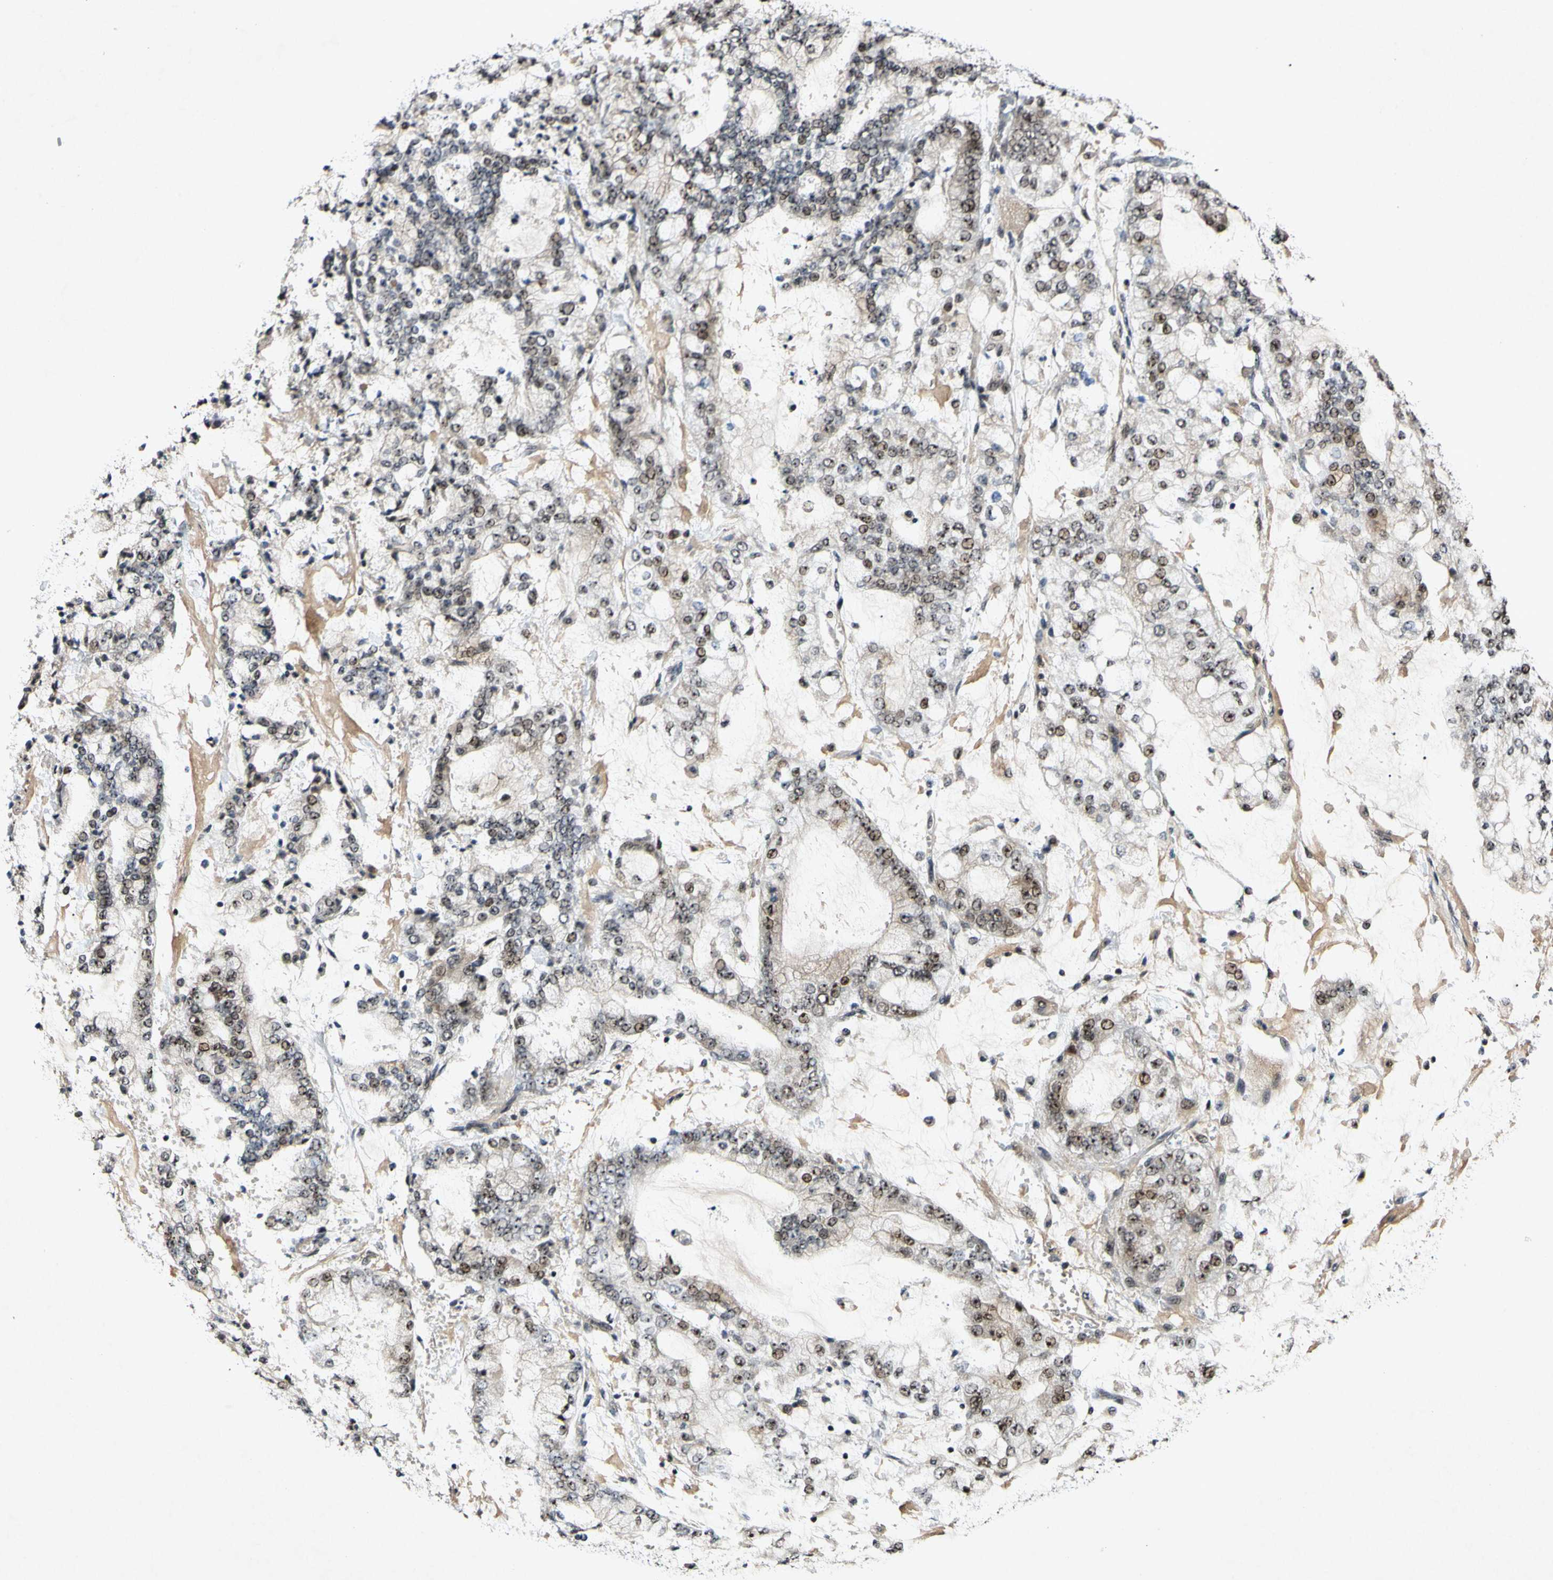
{"staining": {"intensity": "moderate", "quantity": "25%-75%", "location": "nuclear"}, "tissue": "stomach cancer", "cell_type": "Tumor cells", "image_type": "cancer", "snomed": [{"axis": "morphology", "description": "Adenocarcinoma, NOS"}, {"axis": "topography", "description": "Stomach"}], "caption": "Human stomach cancer (adenocarcinoma) stained for a protein (brown) exhibits moderate nuclear positive expression in approximately 25%-75% of tumor cells.", "gene": "POLR2F", "patient": {"sex": "male", "age": 76}}